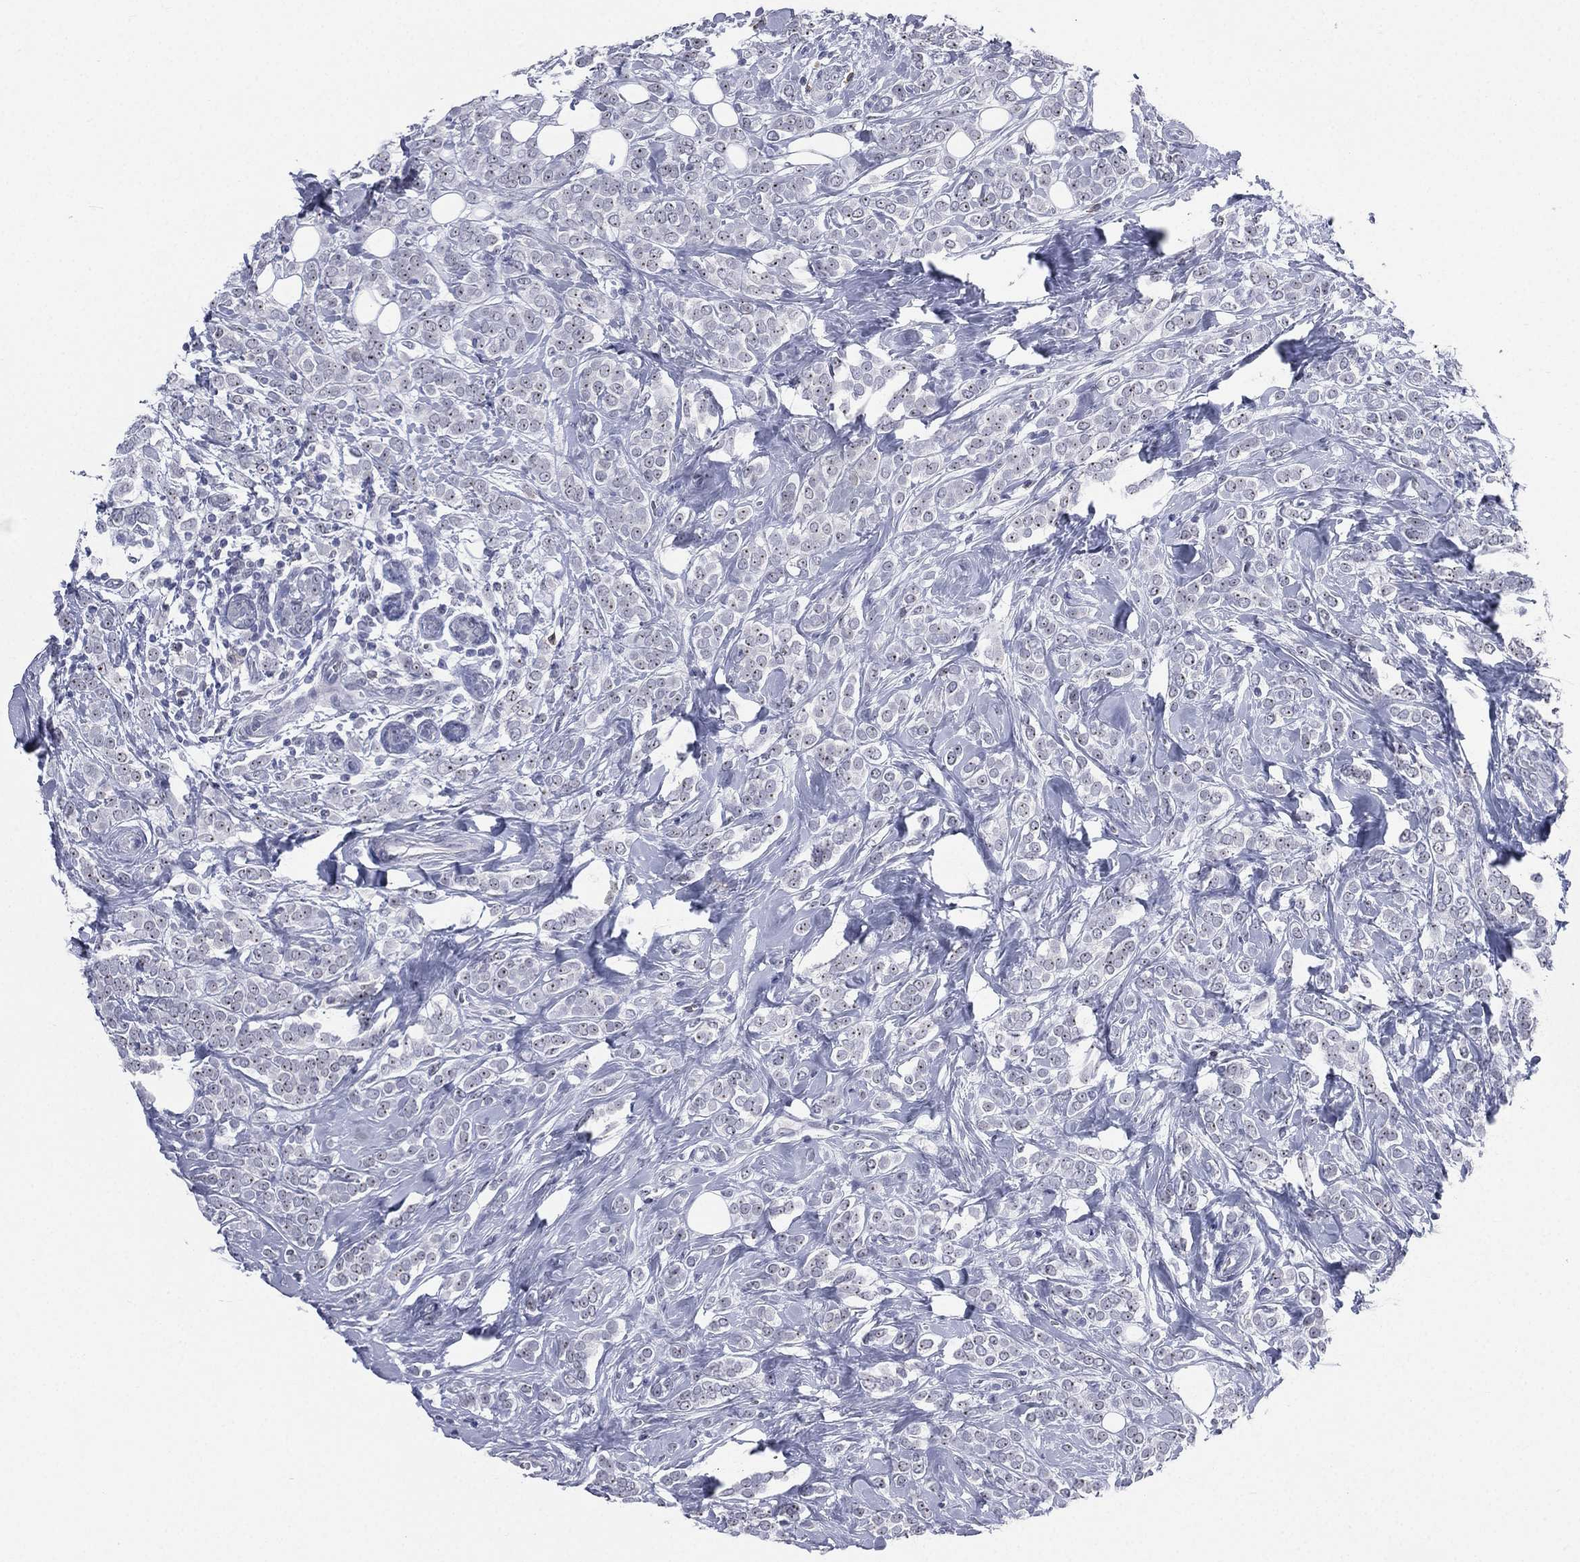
{"staining": {"intensity": "weak", "quantity": "25%-75%", "location": "nuclear"}, "tissue": "breast cancer", "cell_type": "Tumor cells", "image_type": "cancer", "snomed": [{"axis": "morphology", "description": "Lobular carcinoma"}, {"axis": "topography", "description": "Breast"}], "caption": "The micrograph displays staining of breast cancer (lobular carcinoma), revealing weak nuclear protein staining (brown color) within tumor cells.", "gene": "CD22", "patient": {"sex": "female", "age": 49}}